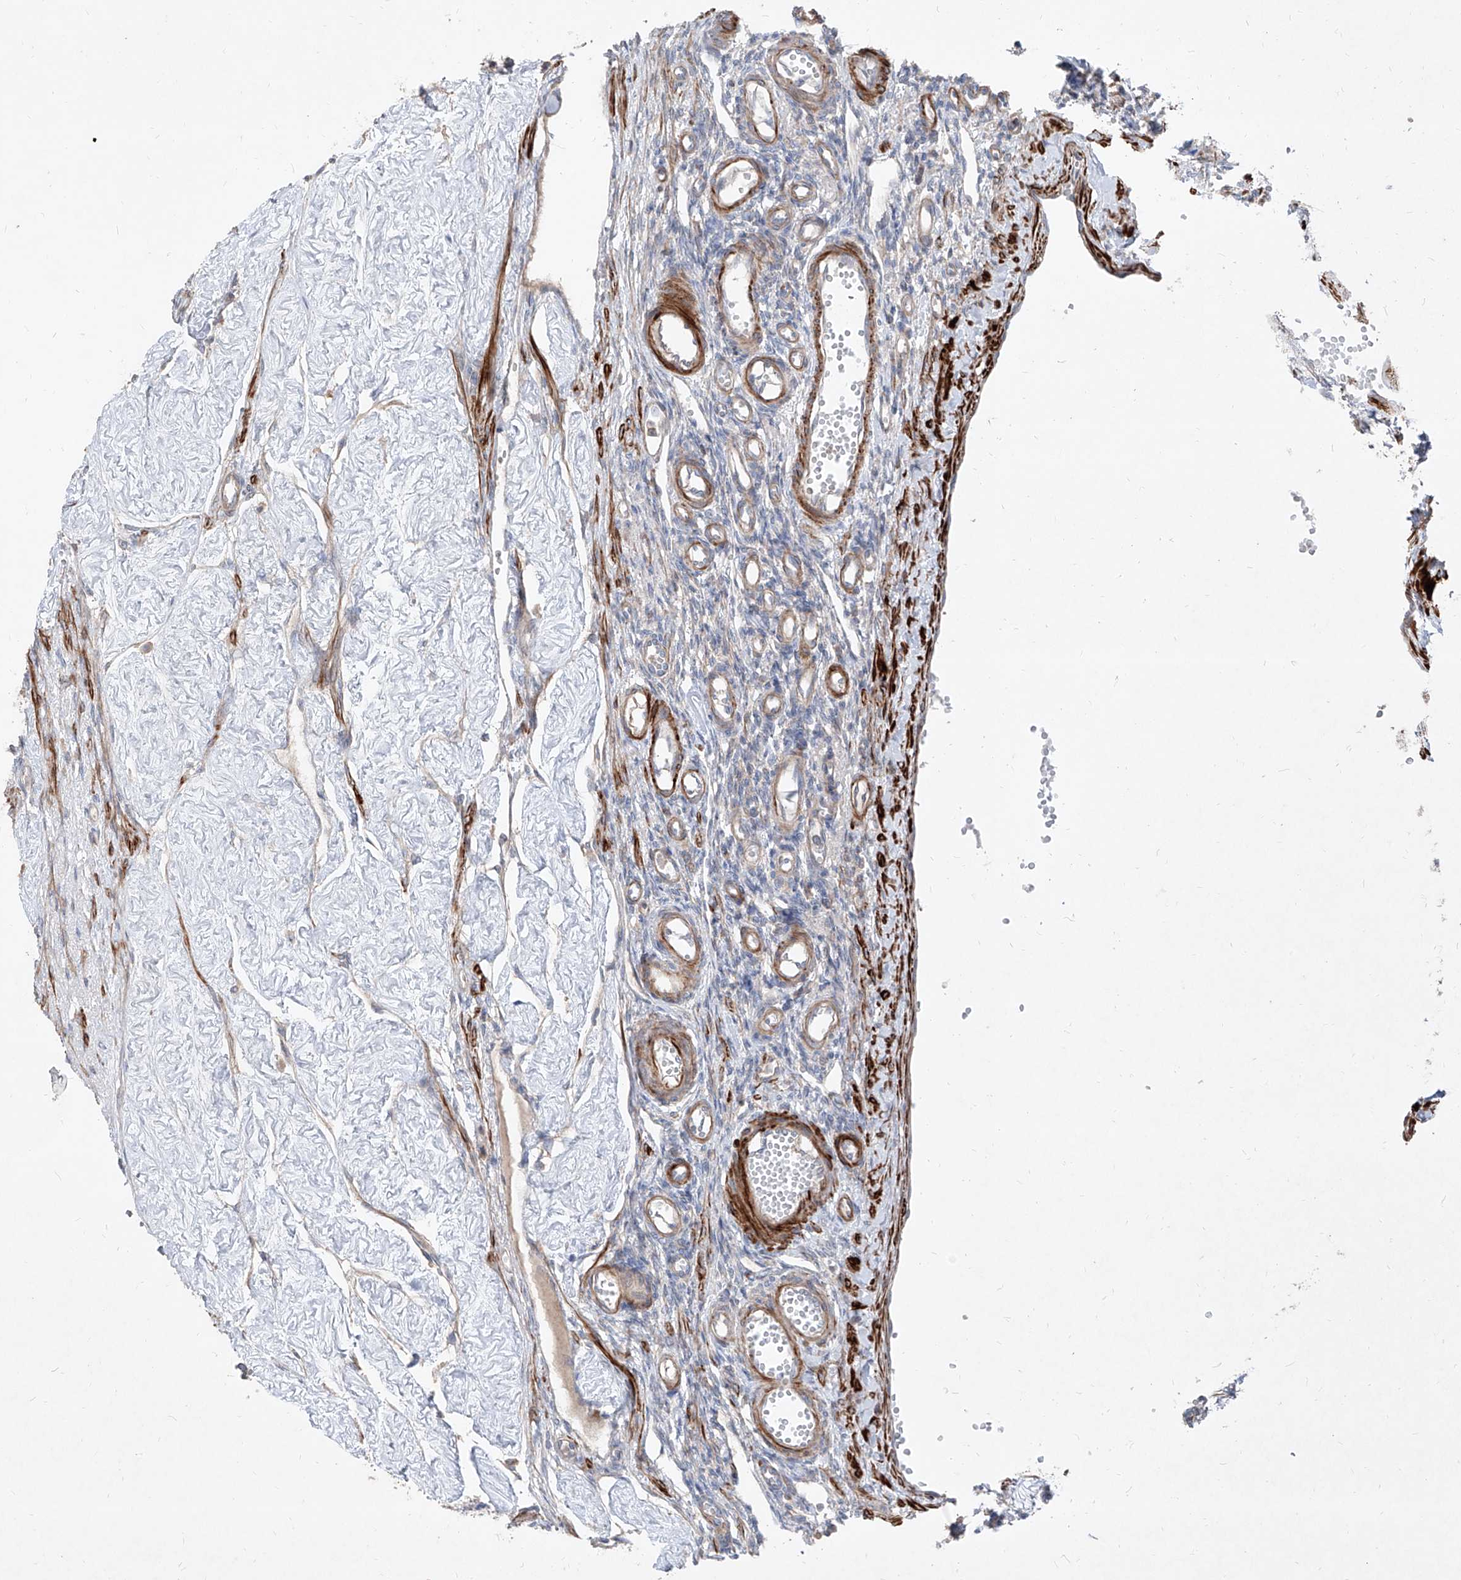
{"staining": {"intensity": "negative", "quantity": "none", "location": "none"}, "tissue": "ovary", "cell_type": "Ovarian stroma cells", "image_type": "normal", "snomed": [{"axis": "morphology", "description": "Normal tissue, NOS"}, {"axis": "morphology", "description": "Cyst, NOS"}, {"axis": "topography", "description": "Ovary"}], "caption": "This is an IHC photomicrograph of normal ovary. There is no expression in ovarian stroma cells.", "gene": "UFD1", "patient": {"sex": "female", "age": 33}}